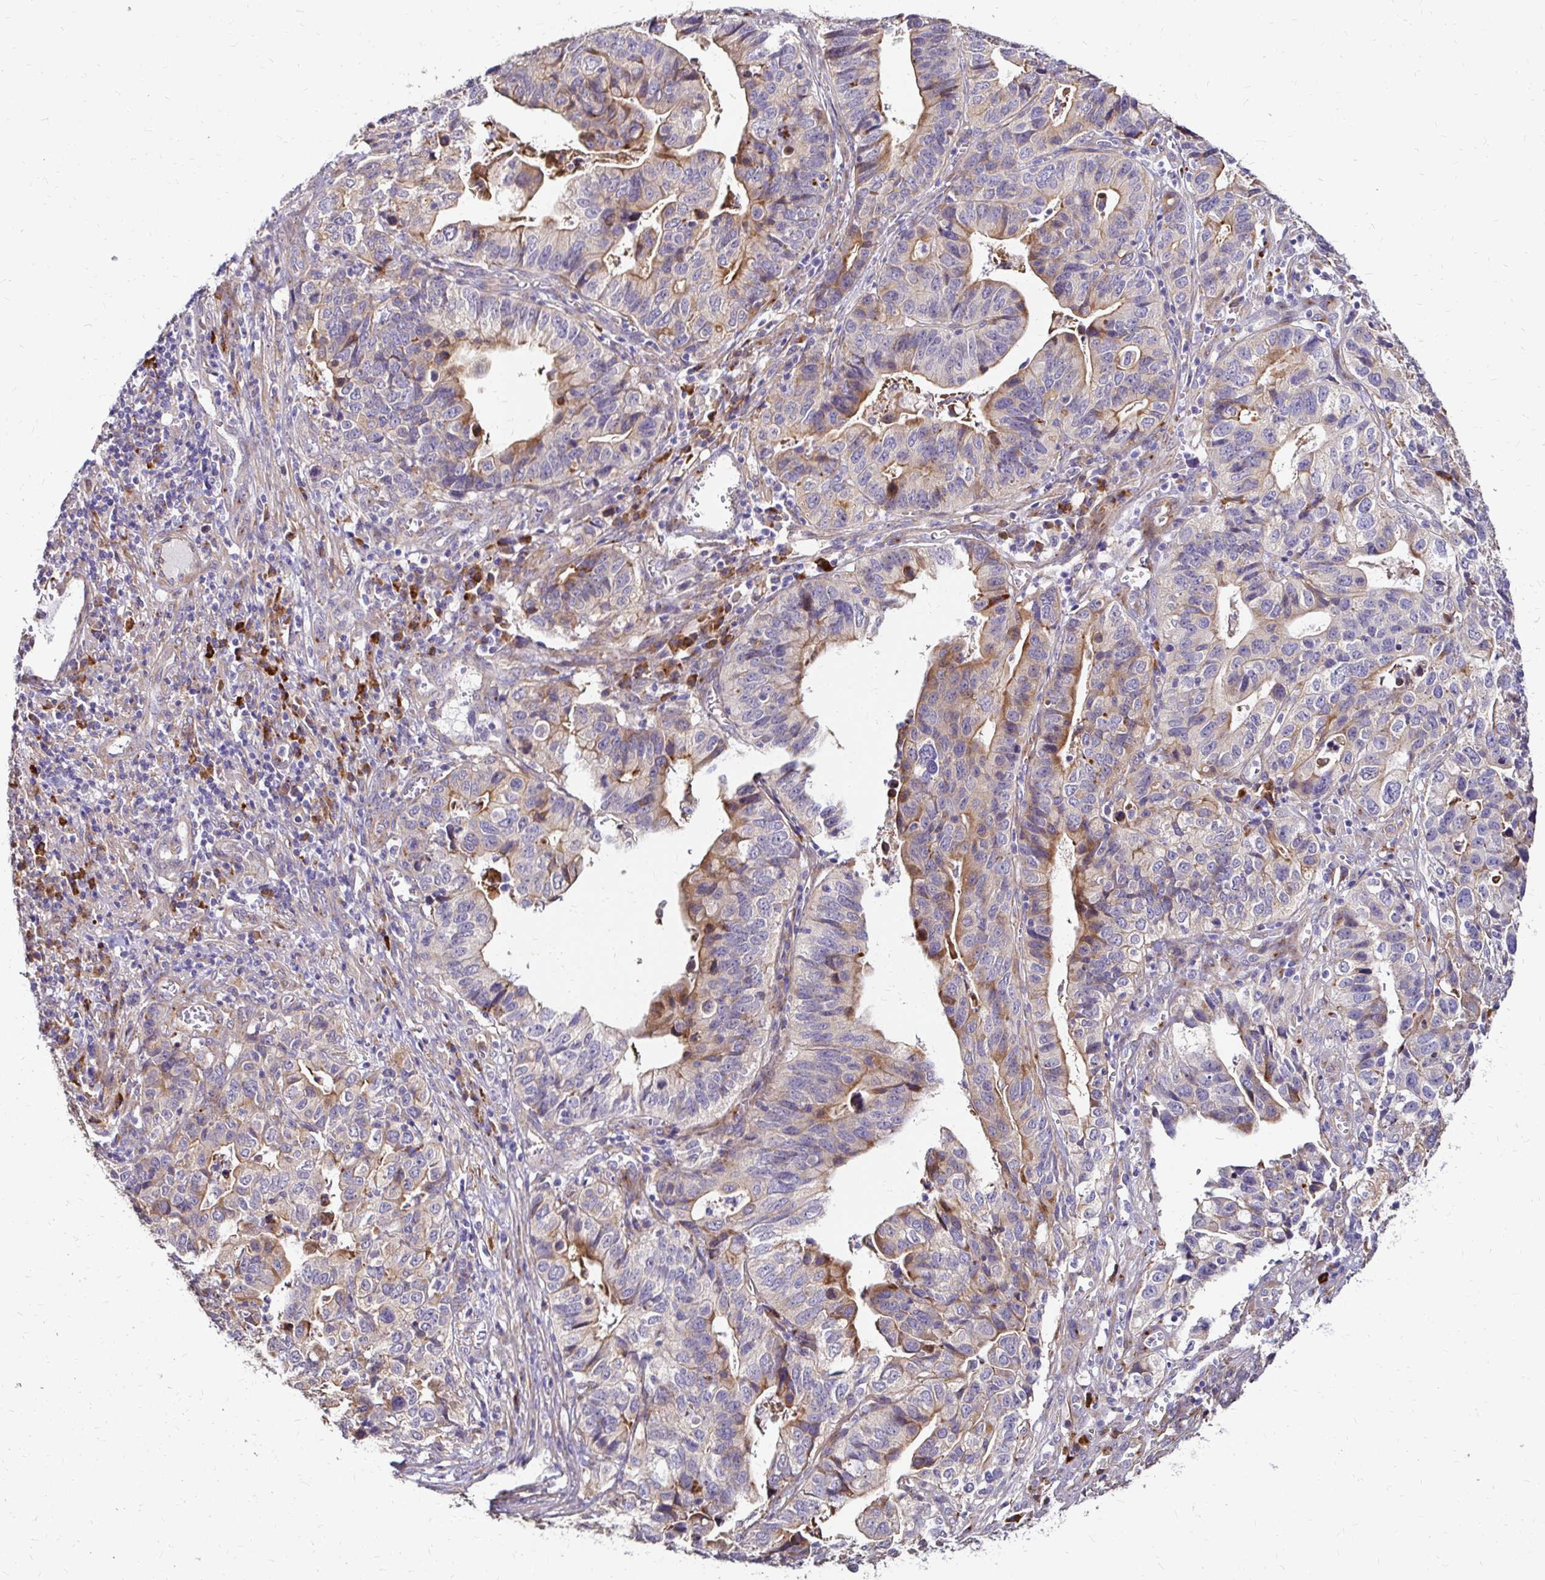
{"staining": {"intensity": "moderate", "quantity": "25%-75%", "location": "cytoplasmic/membranous"}, "tissue": "stomach cancer", "cell_type": "Tumor cells", "image_type": "cancer", "snomed": [{"axis": "morphology", "description": "Adenocarcinoma, NOS"}, {"axis": "topography", "description": "Stomach, upper"}], "caption": "About 25%-75% of tumor cells in human stomach adenocarcinoma reveal moderate cytoplasmic/membranous protein staining as visualized by brown immunohistochemical staining.", "gene": "PRIMA1", "patient": {"sex": "female", "age": 67}}